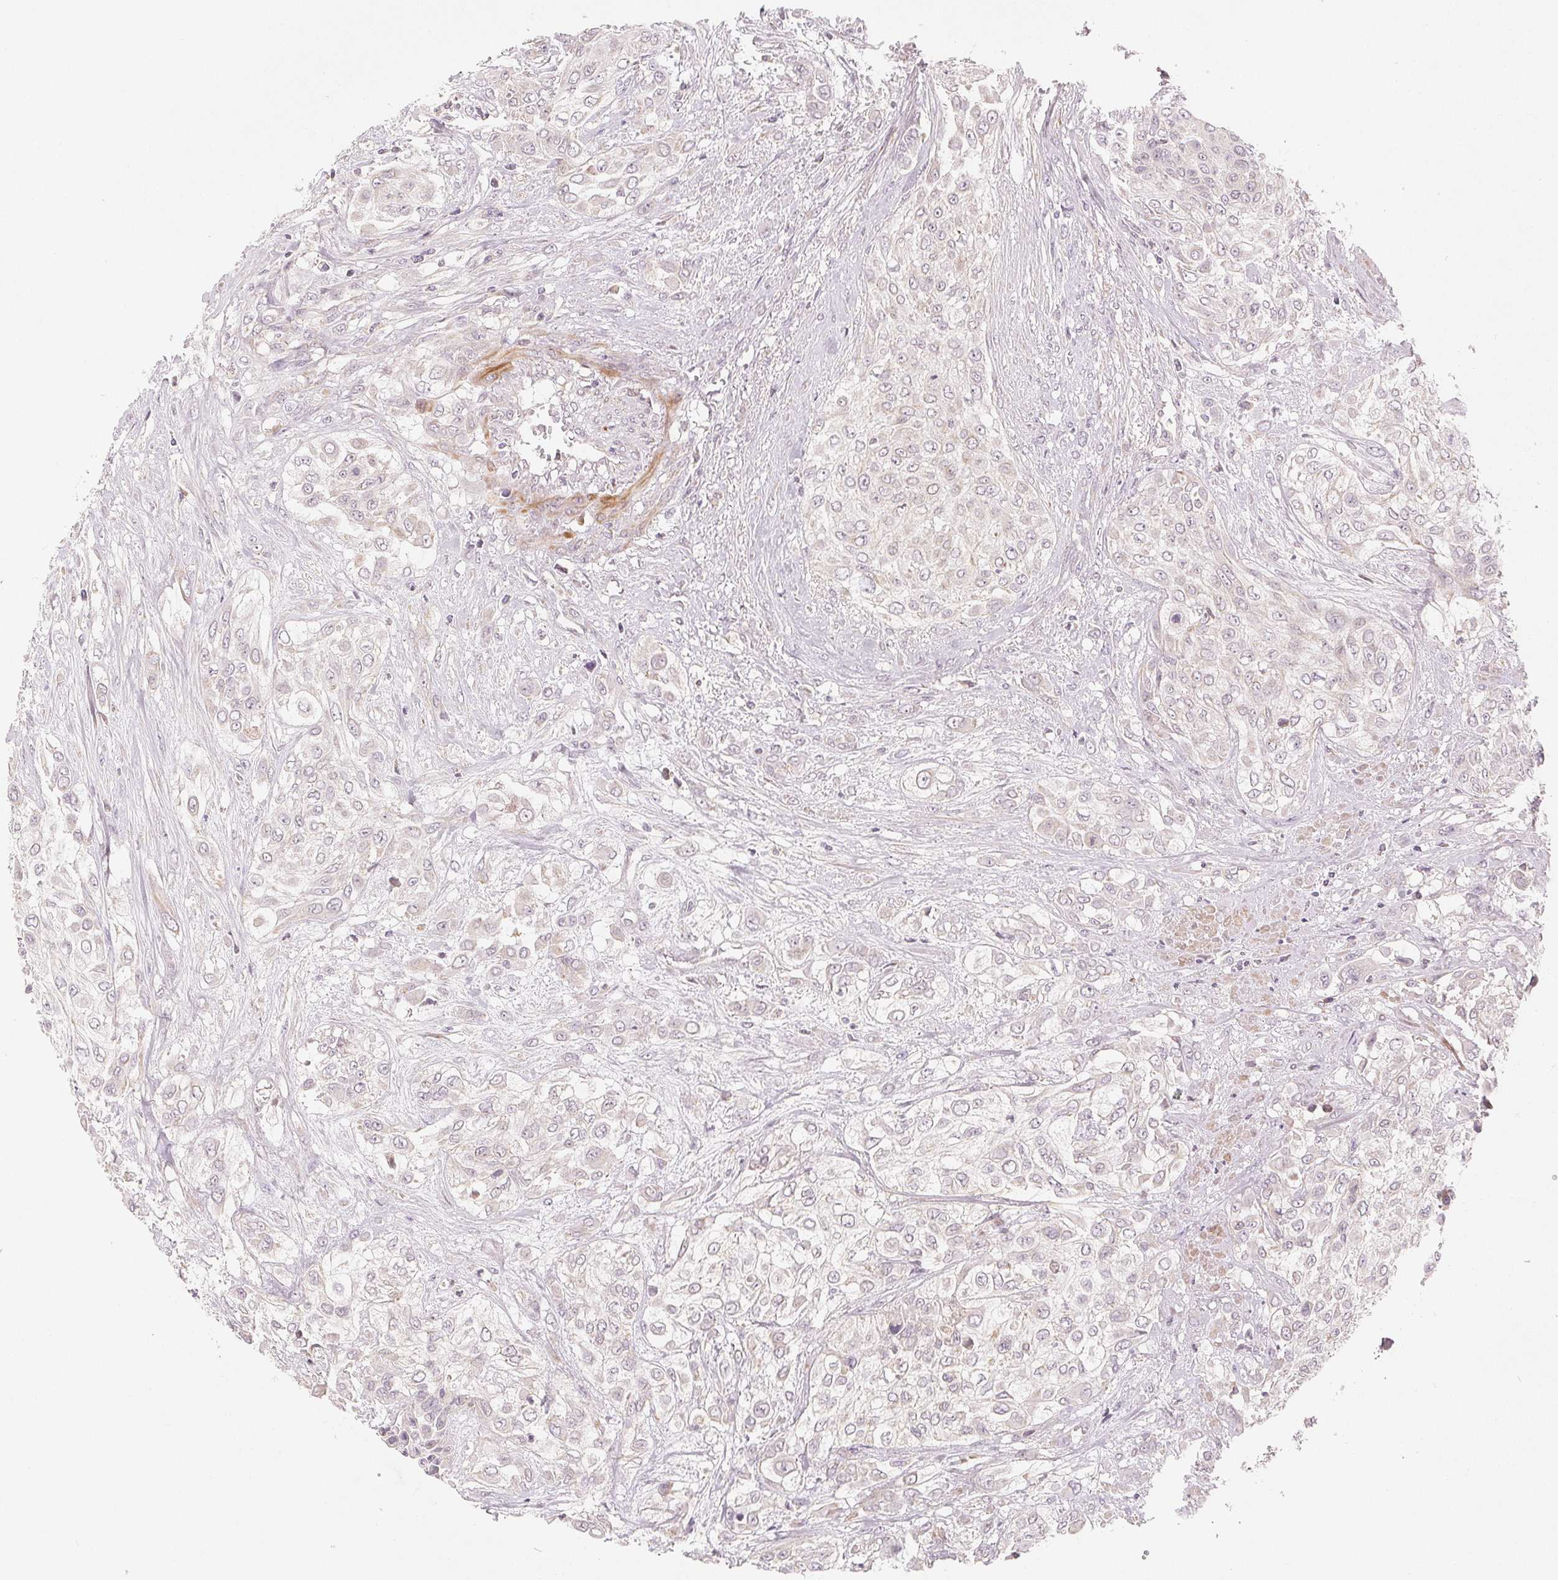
{"staining": {"intensity": "negative", "quantity": "none", "location": "none"}, "tissue": "urothelial cancer", "cell_type": "Tumor cells", "image_type": "cancer", "snomed": [{"axis": "morphology", "description": "Urothelial carcinoma, High grade"}, {"axis": "topography", "description": "Urinary bladder"}], "caption": "Immunohistochemical staining of human urothelial cancer demonstrates no significant staining in tumor cells.", "gene": "GHITM", "patient": {"sex": "male", "age": 57}}